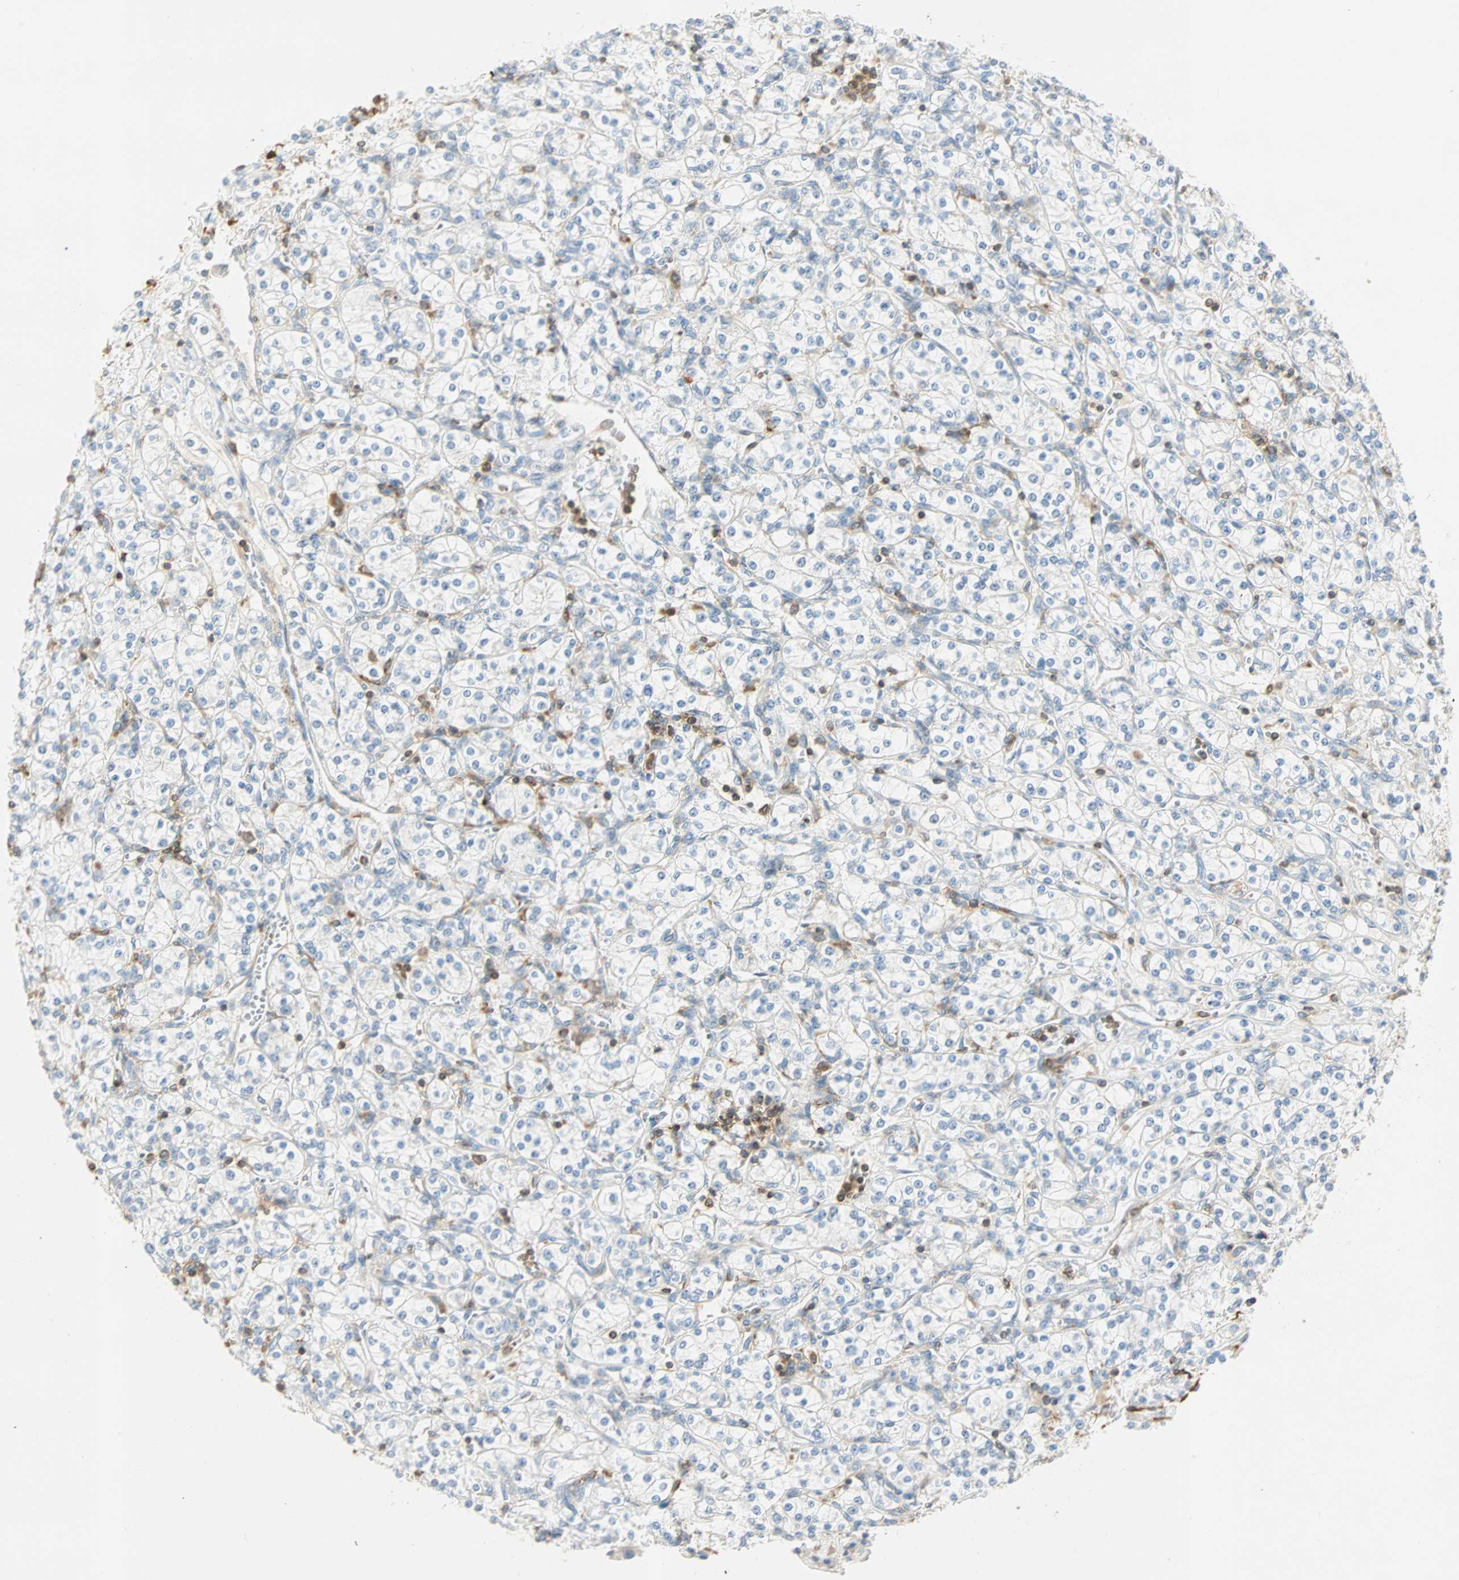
{"staining": {"intensity": "negative", "quantity": "none", "location": "none"}, "tissue": "renal cancer", "cell_type": "Tumor cells", "image_type": "cancer", "snomed": [{"axis": "morphology", "description": "Adenocarcinoma, NOS"}, {"axis": "topography", "description": "Kidney"}], "caption": "Tumor cells show no significant positivity in renal adenocarcinoma.", "gene": "FMNL1", "patient": {"sex": "male", "age": 77}}